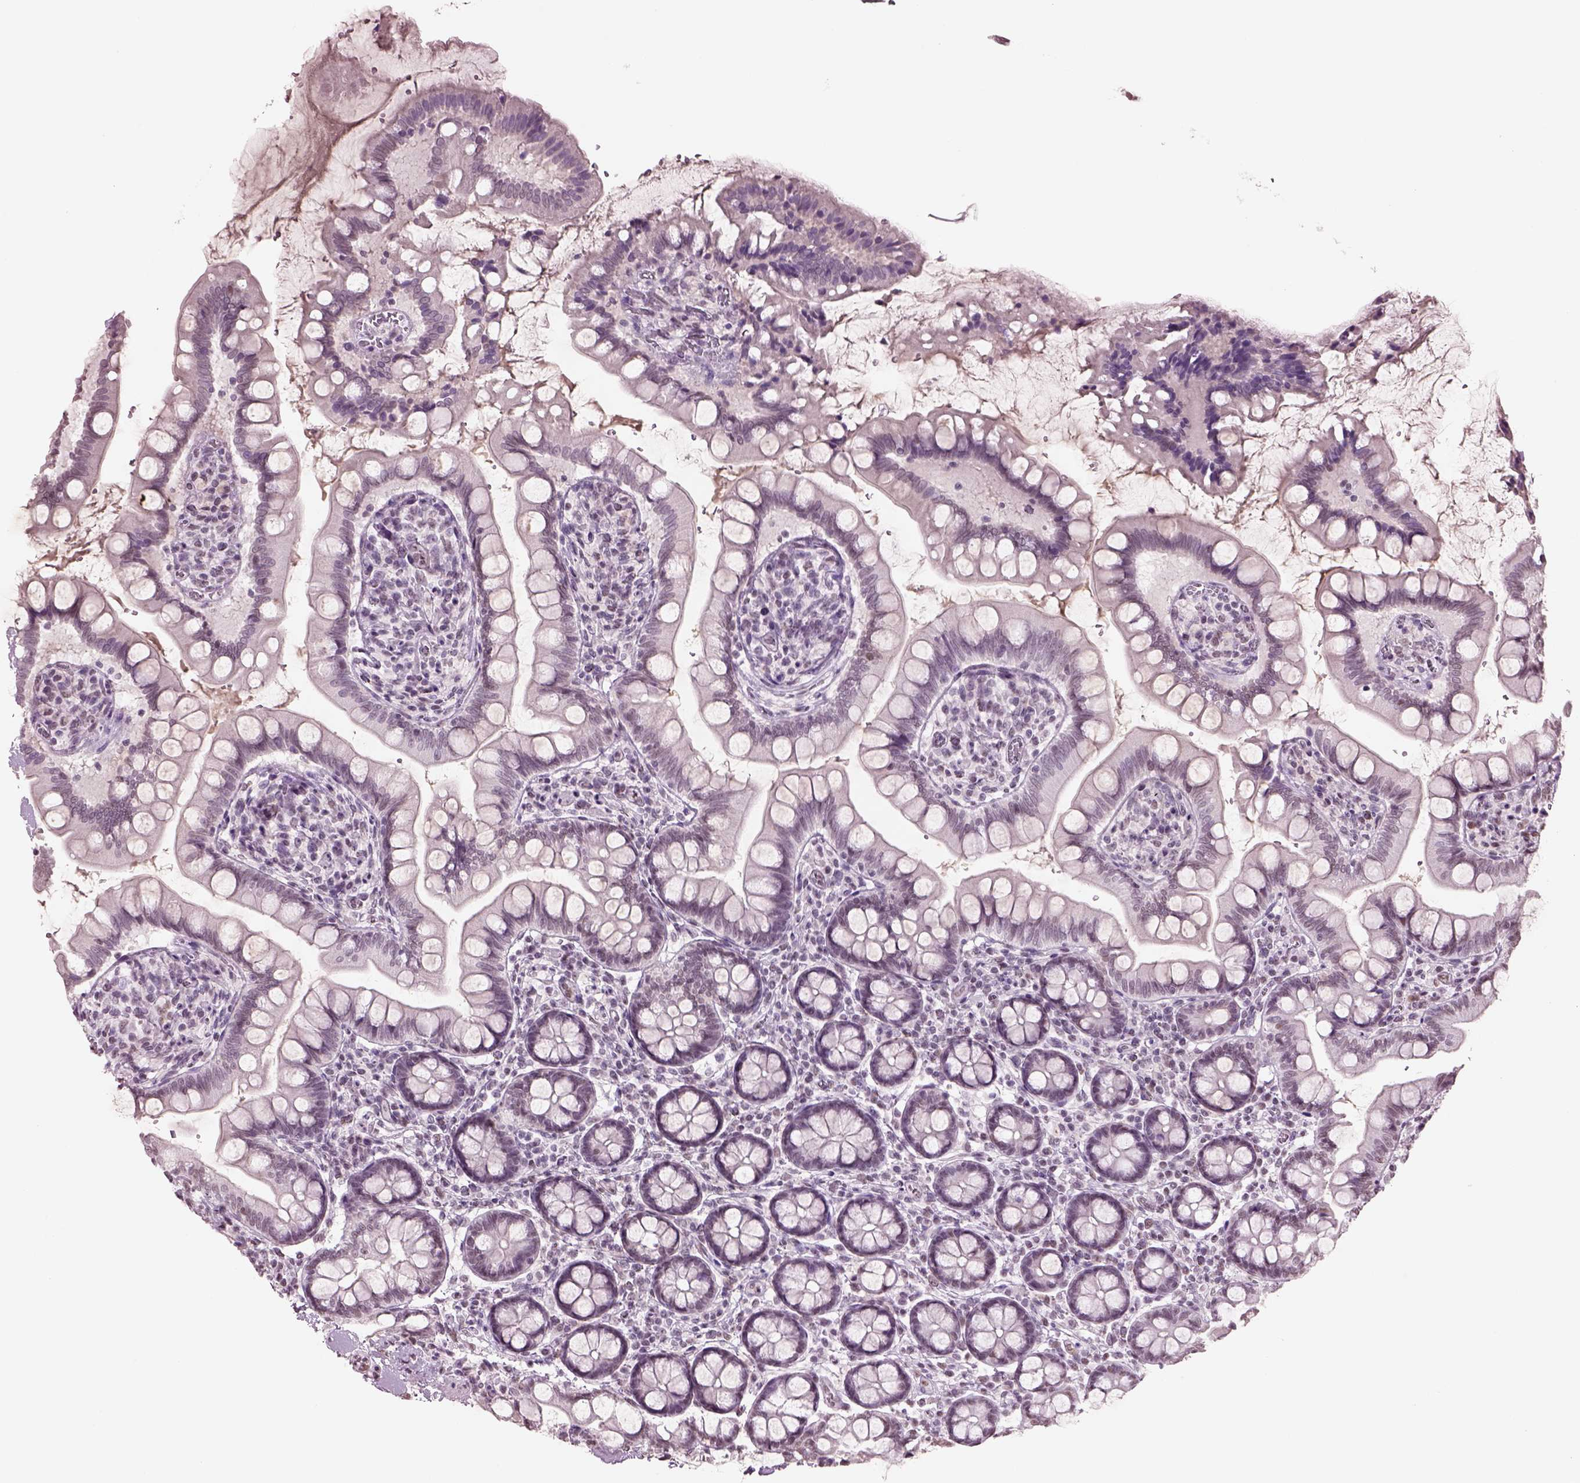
{"staining": {"intensity": "weak", "quantity": "<25%", "location": "nuclear"}, "tissue": "small intestine", "cell_type": "Glandular cells", "image_type": "normal", "snomed": [{"axis": "morphology", "description": "Normal tissue, NOS"}, {"axis": "topography", "description": "Small intestine"}], "caption": "Unremarkable small intestine was stained to show a protein in brown. There is no significant staining in glandular cells. The staining is performed using DAB (3,3'-diaminobenzidine) brown chromogen with nuclei counter-stained in using hematoxylin.", "gene": "SEPHS1", "patient": {"sex": "female", "age": 56}}